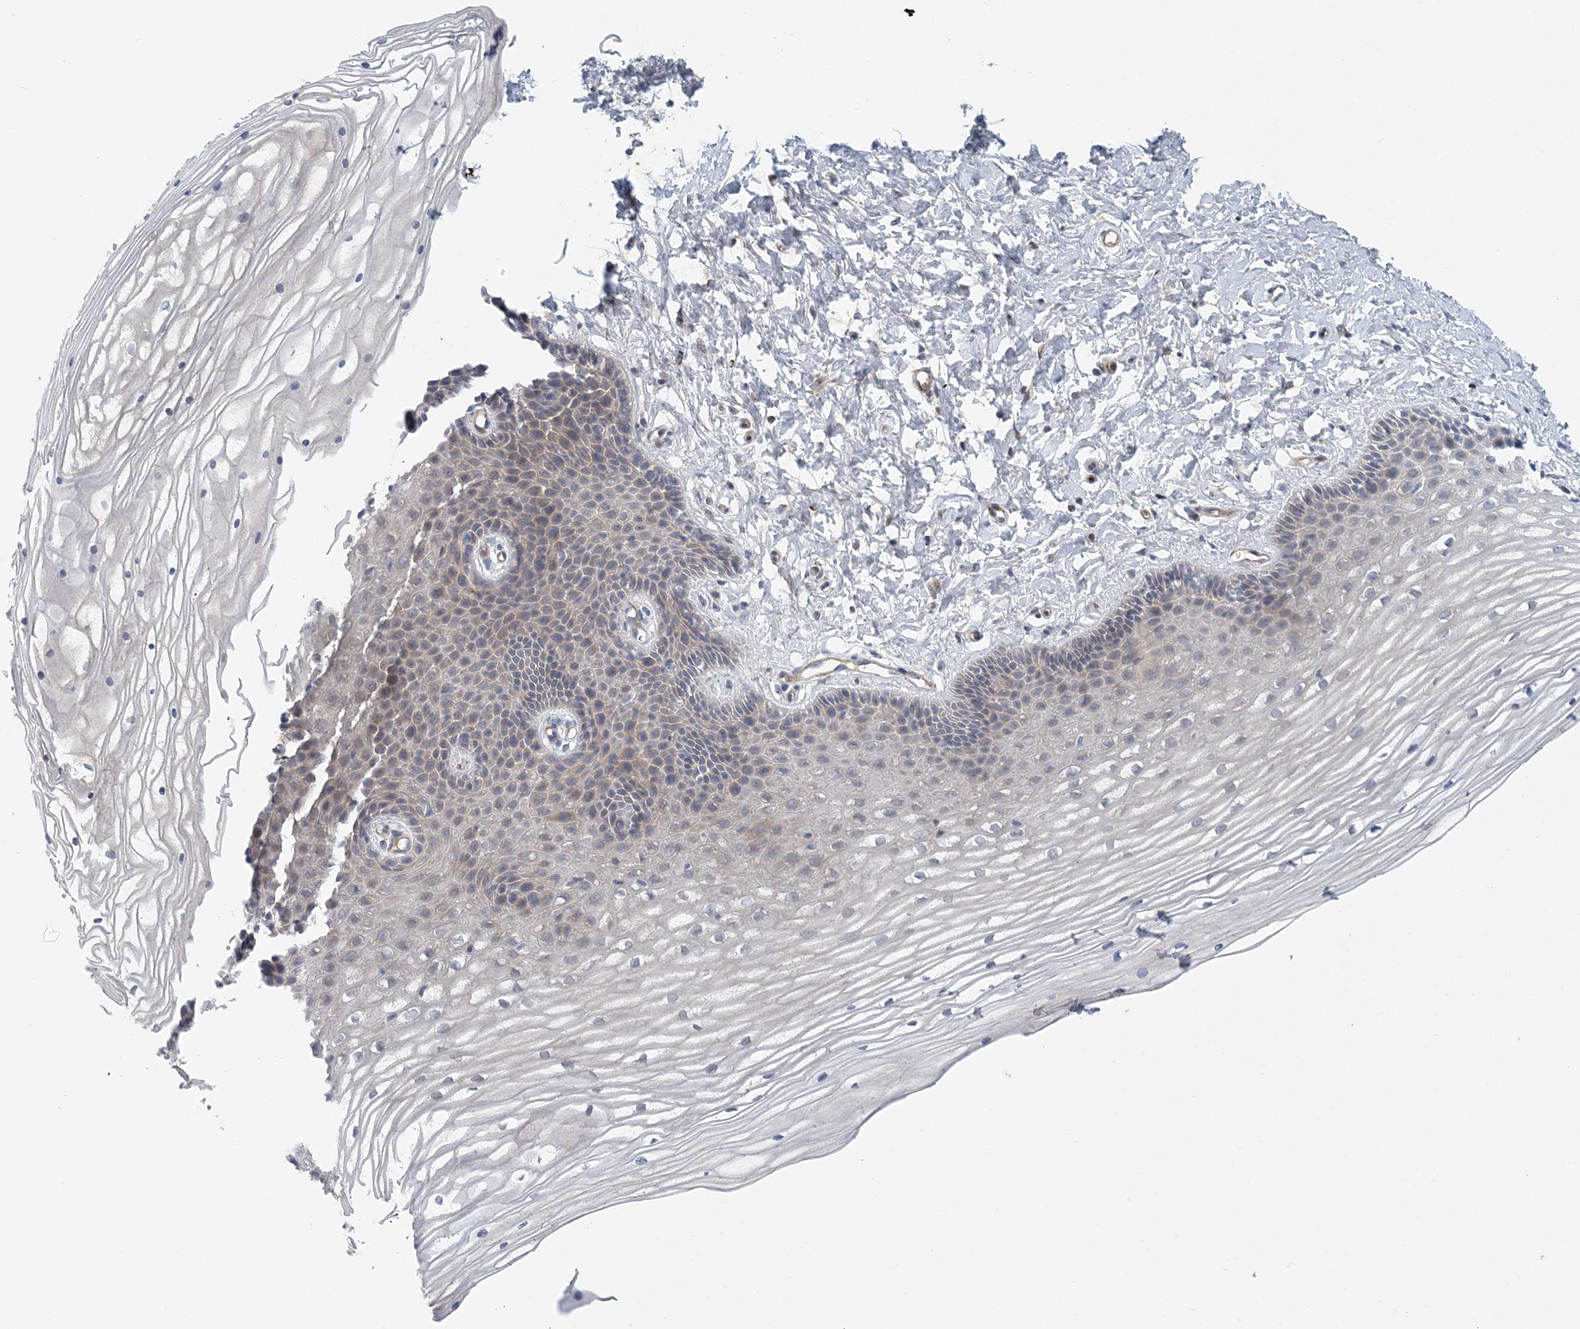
{"staining": {"intensity": "weak", "quantity": "<25%", "location": "cytoplasmic/membranous"}, "tissue": "vagina", "cell_type": "Squamous epithelial cells", "image_type": "normal", "snomed": [{"axis": "morphology", "description": "Normal tissue, NOS"}, {"axis": "topography", "description": "Vagina"}, {"axis": "topography", "description": "Cervix"}], "caption": "DAB immunohistochemical staining of normal human vagina reveals no significant staining in squamous epithelial cells.", "gene": "HIKESHI", "patient": {"sex": "female", "age": 40}}